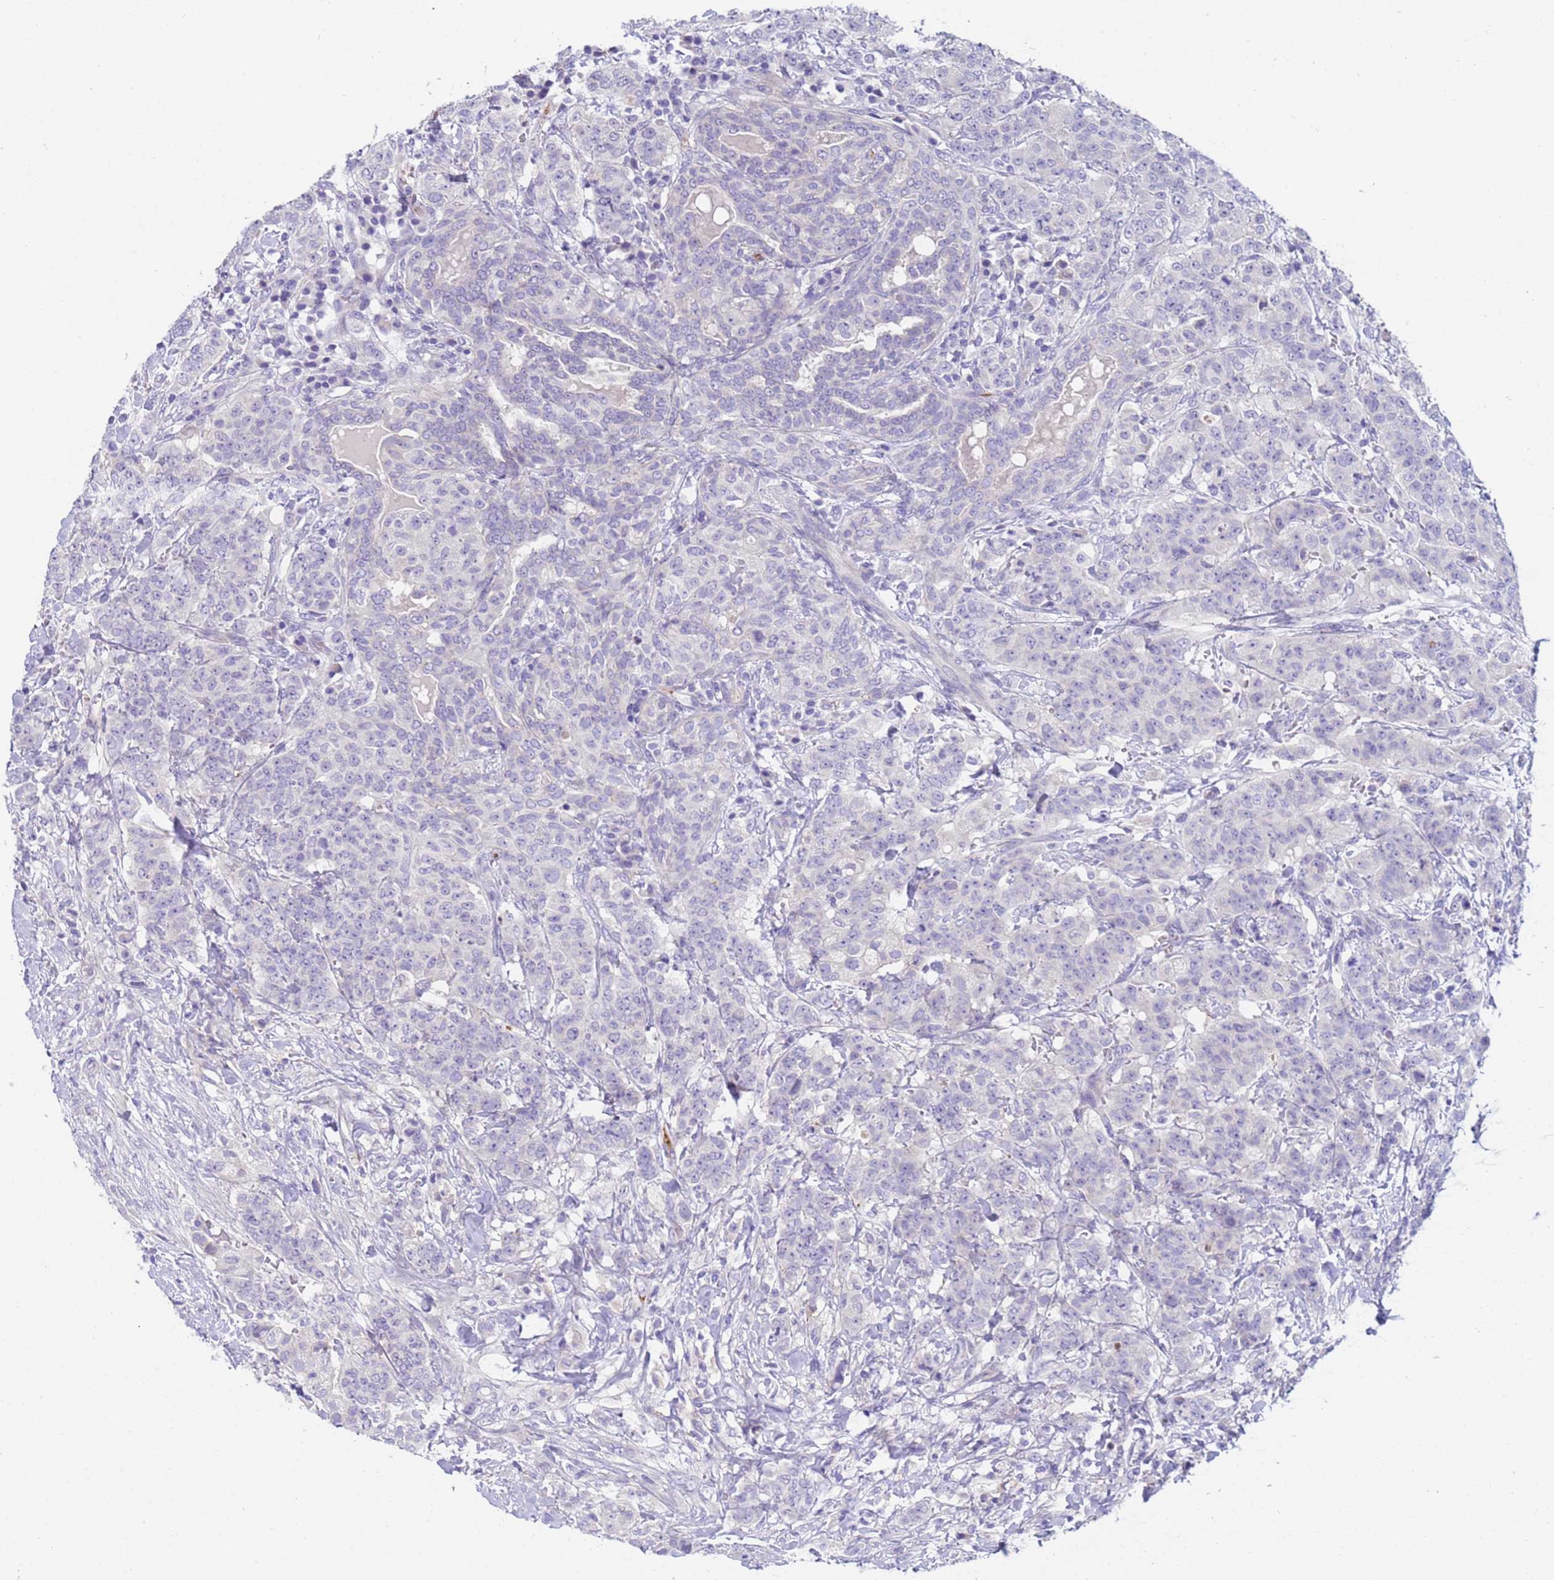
{"staining": {"intensity": "negative", "quantity": "none", "location": "none"}, "tissue": "breast cancer", "cell_type": "Tumor cells", "image_type": "cancer", "snomed": [{"axis": "morphology", "description": "Duct carcinoma"}, {"axis": "topography", "description": "Breast"}], "caption": "This image is of infiltrating ductal carcinoma (breast) stained with immunohistochemistry to label a protein in brown with the nuclei are counter-stained blue. There is no staining in tumor cells.", "gene": "C4orf46", "patient": {"sex": "female", "age": 40}}